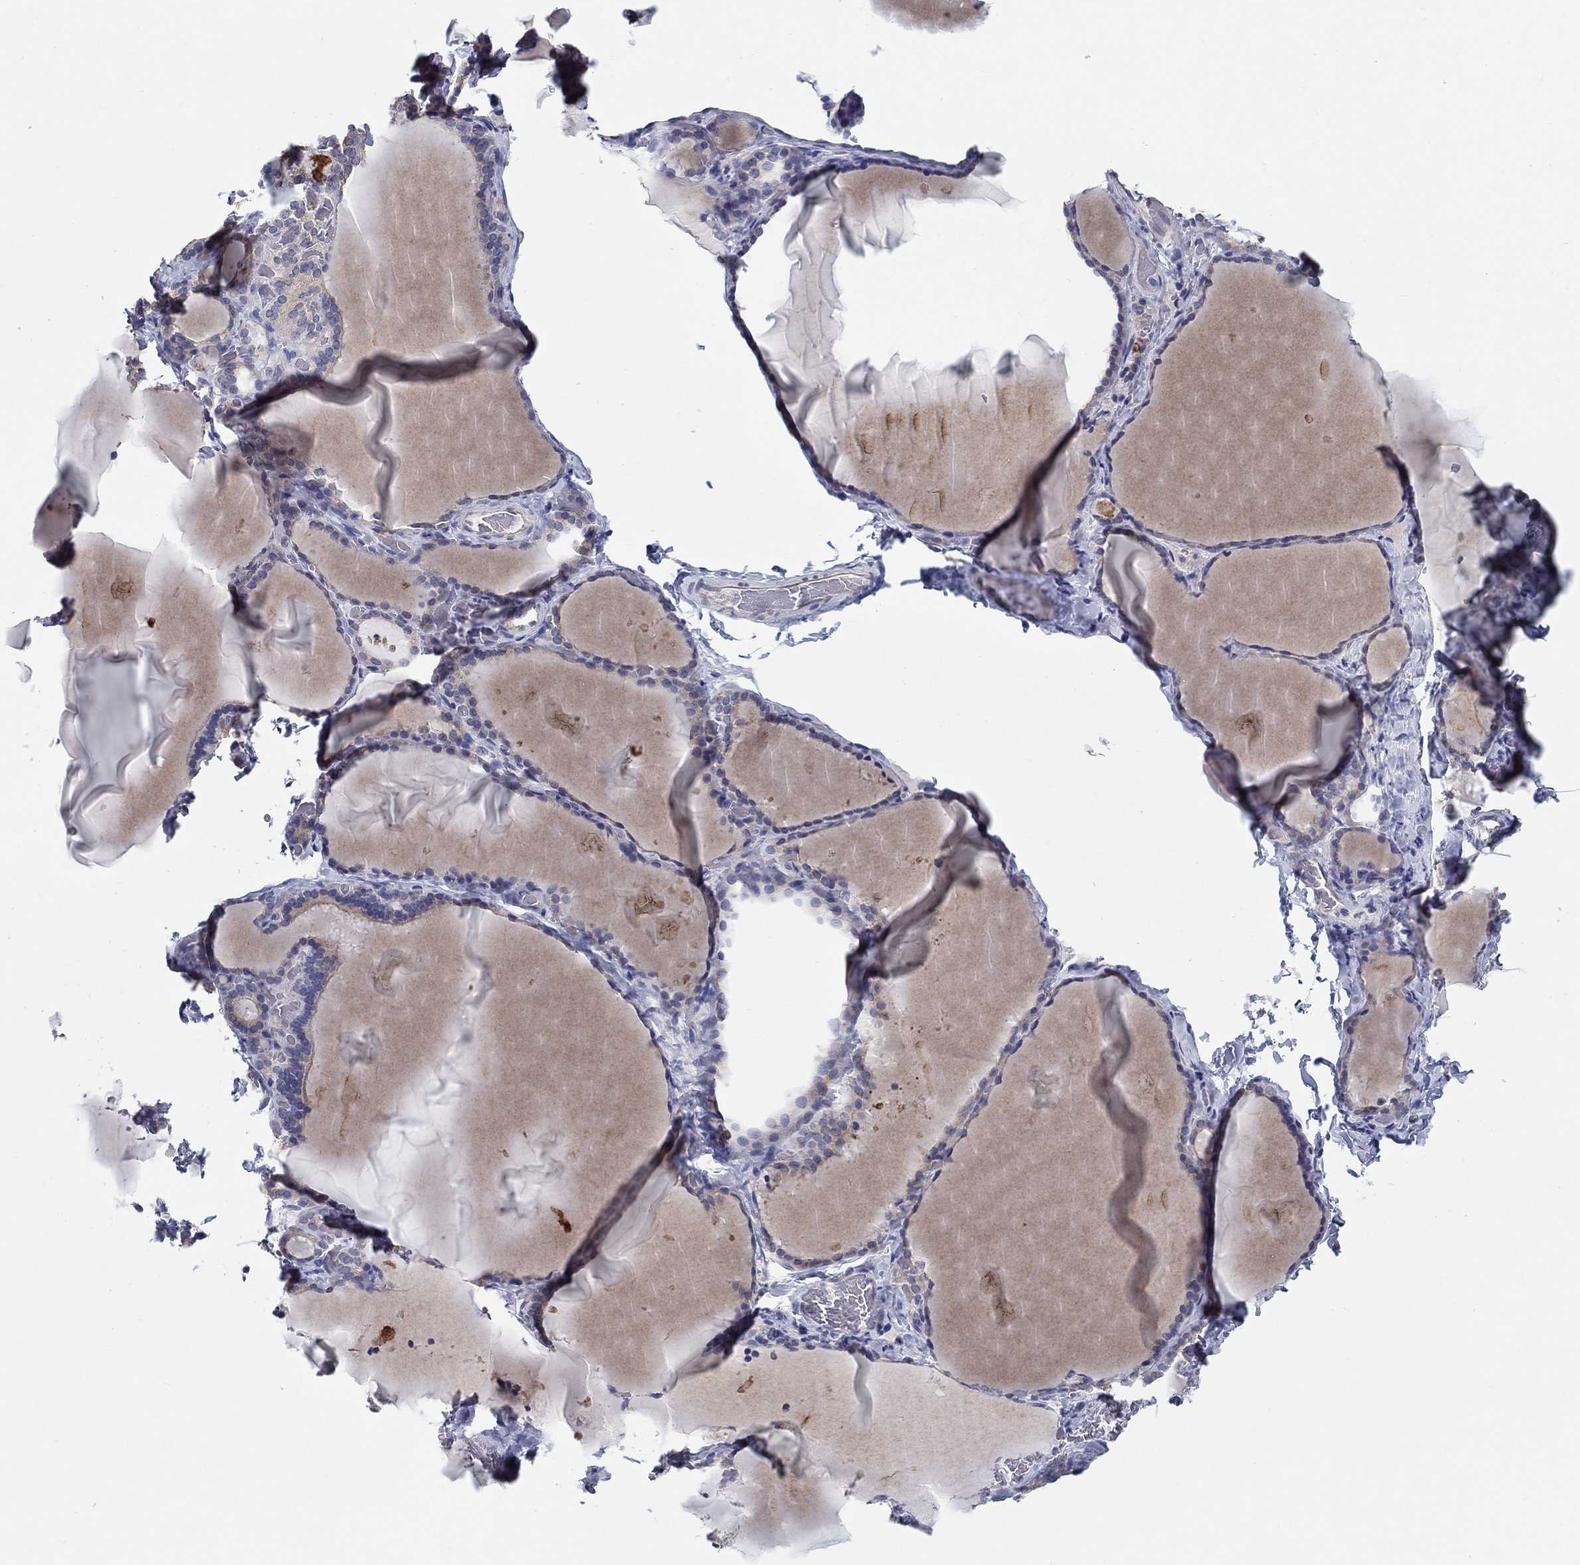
{"staining": {"intensity": "negative", "quantity": "none", "location": "none"}, "tissue": "thyroid gland", "cell_type": "Glandular cells", "image_type": "normal", "snomed": [{"axis": "morphology", "description": "Normal tissue, NOS"}, {"axis": "morphology", "description": "Hyperplasia, NOS"}, {"axis": "topography", "description": "Thyroid gland"}], "caption": "The image demonstrates no staining of glandular cells in normal thyroid gland. (DAB (3,3'-diaminobenzidine) IHC, high magnification).", "gene": "ERMP1", "patient": {"sex": "female", "age": 27}}